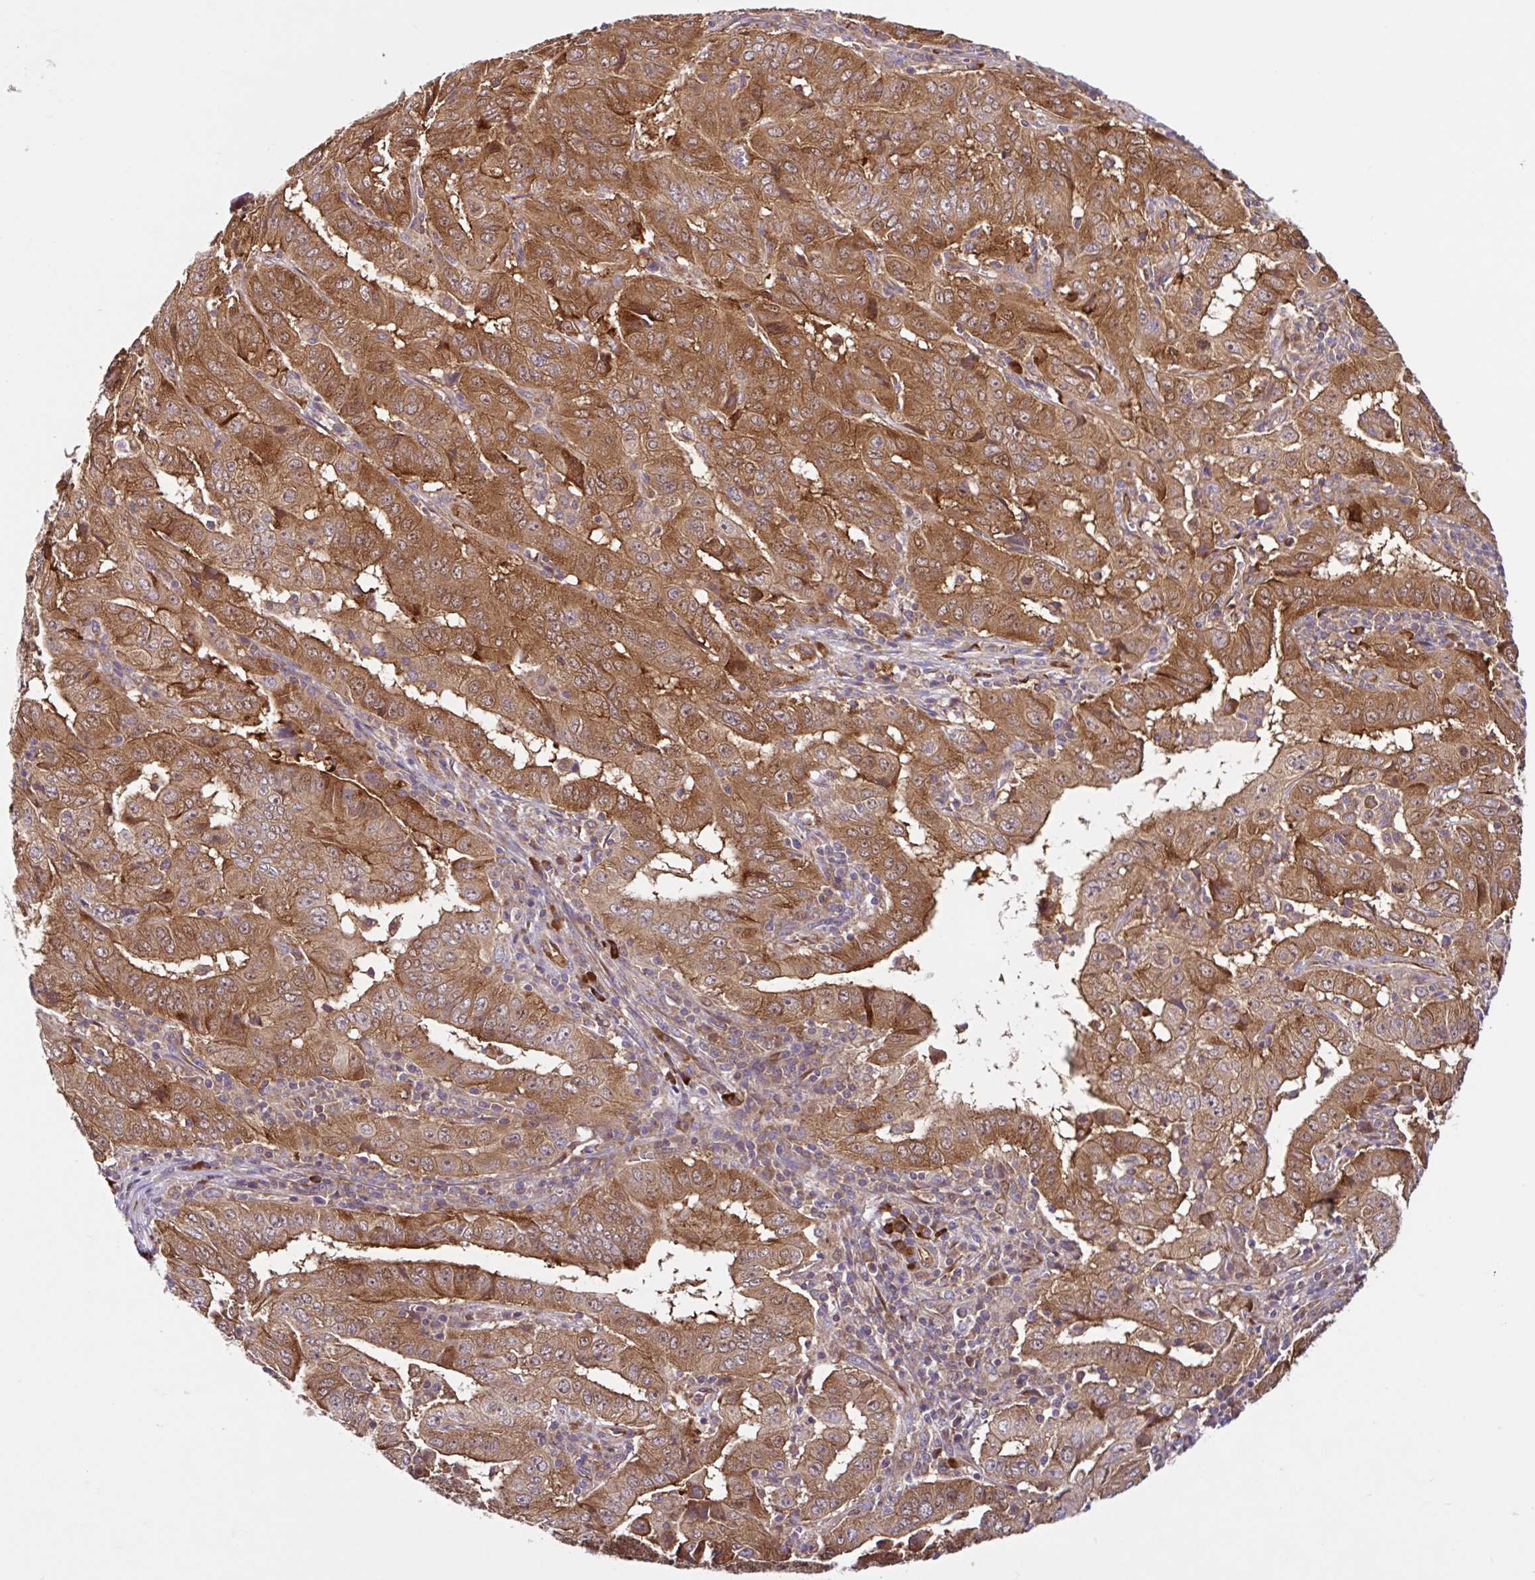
{"staining": {"intensity": "moderate", "quantity": ">75%", "location": "cytoplasmic/membranous"}, "tissue": "pancreatic cancer", "cell_type": "Tumor cells", "image_type": "cancer", "snomed": [{"axis": "morphology", "description": "Adenocarcinoma, NOS"}, {"axis": "topography", "description": "Pancreas"}], "caption": "Human adenocarcinoma (pancreatic) stained with a protein marker shows moderate staining in tumor cells.", "gene": "NTPCR", "patient": {"sex": "male", "age": 63}}